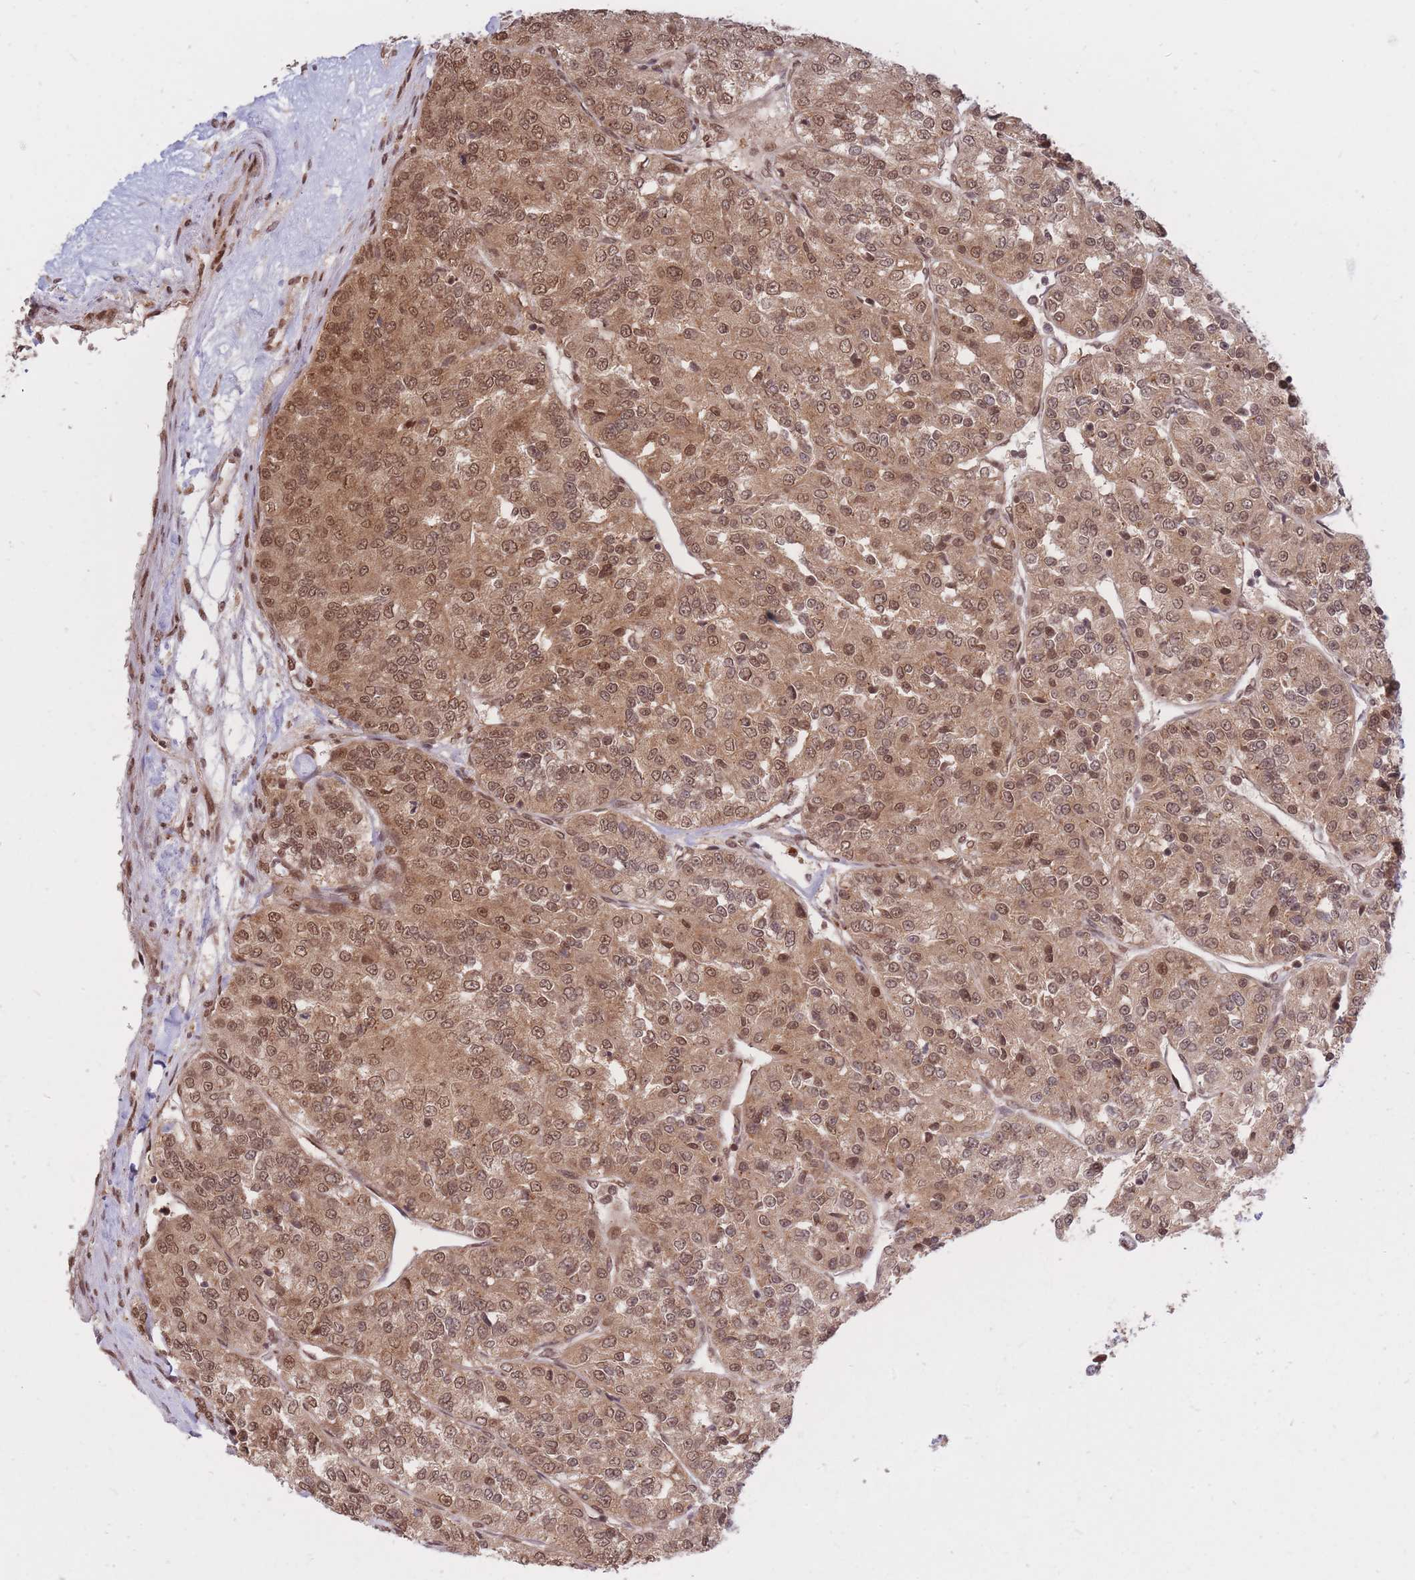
{"staining": {"intensity": "moderate", "quantity": ">75%", "location": "cytoplasmic/membranous,nuclear"}, "tissue": "renal cancer", "cell_type": "Tumor cells", "image_type": "cancer", "snomed": [{"axis": "morphology", "description": "Adenocarcinoma, NOS"}, {"axis": "topography", "description": "Kidney"}], "caption": "Brown immunohistochemical staining in adenocarcinoma (renal) reveals moderate cytoplasmic/membranous and nuclear positivity in about >75% of tumor cells. (Brightfield microscopy of DAB IHC at high magnification).", "gene": "SRA1", "patient": {"sex": "female", "age": 63}}